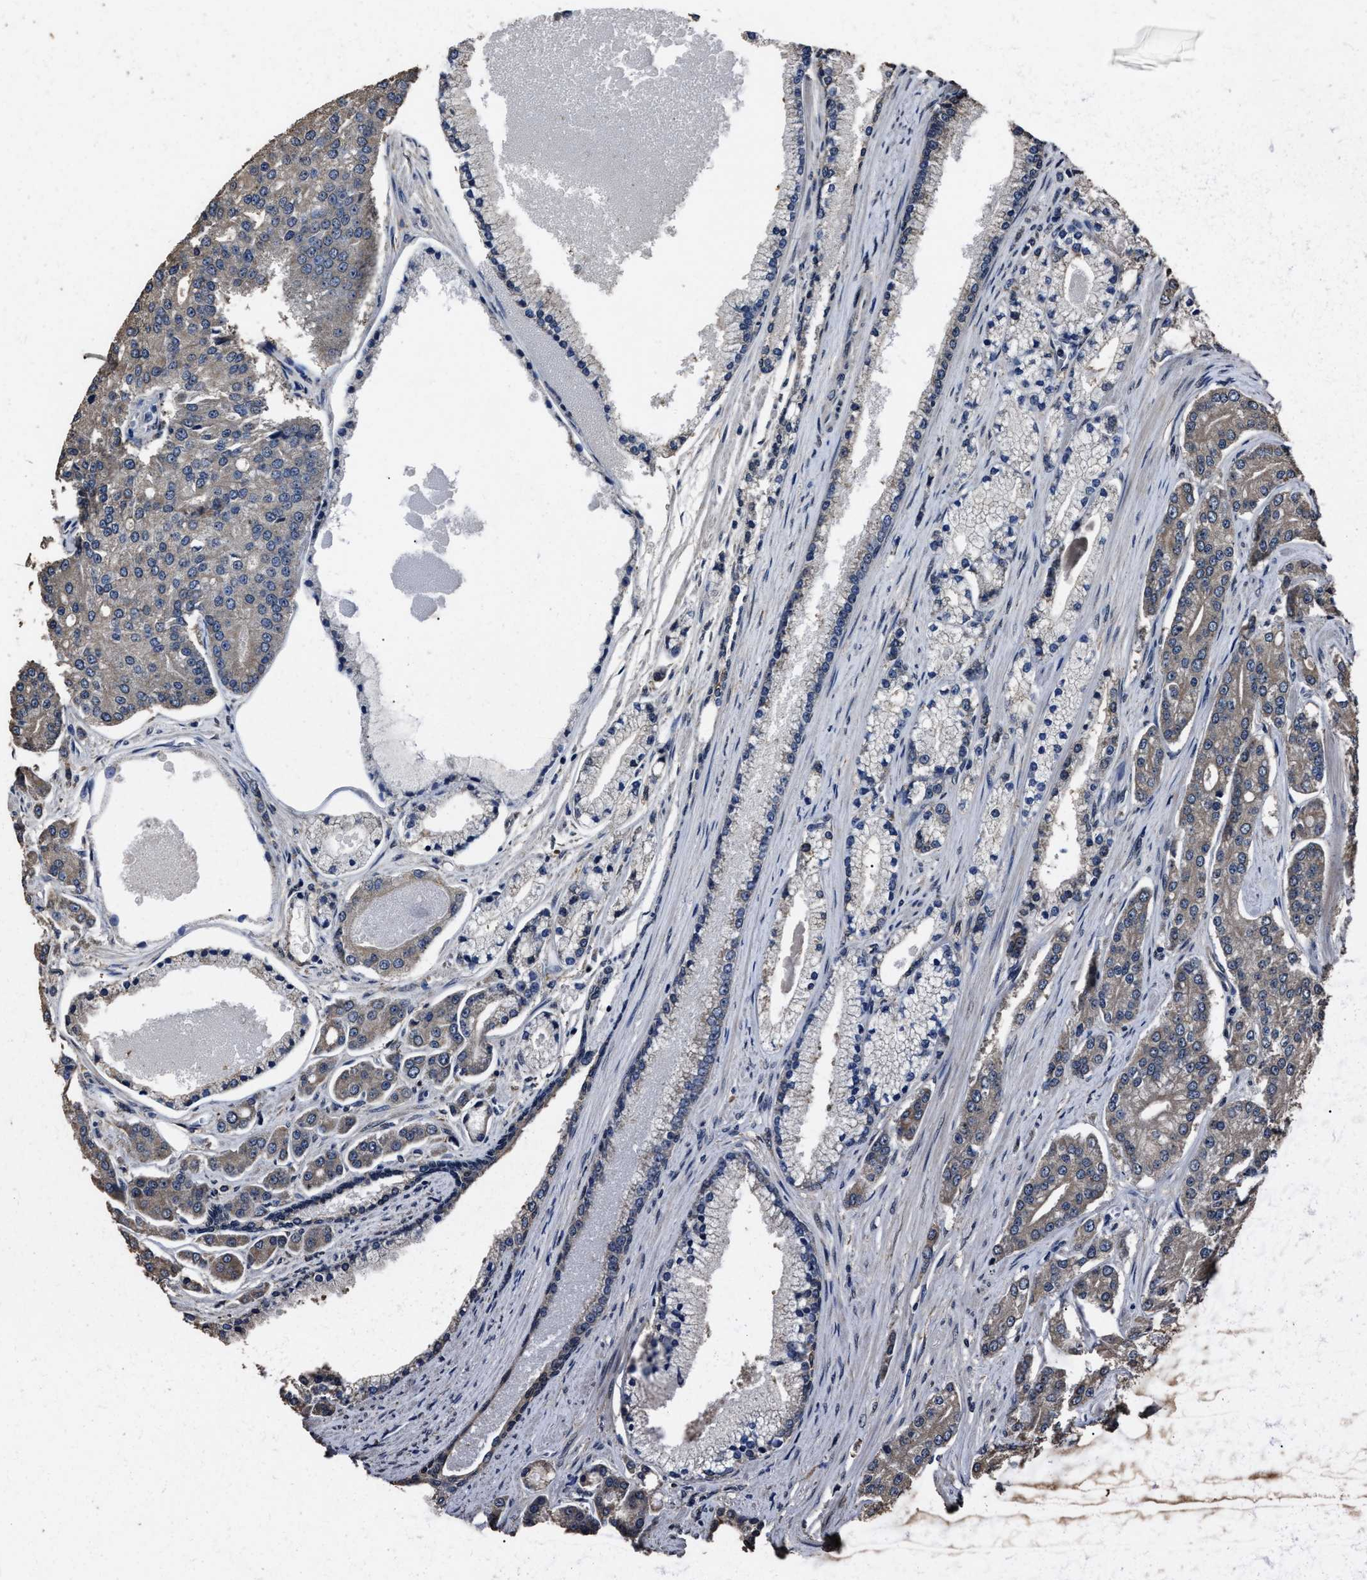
{"staining": {"intensity": "weak", "quantity": "25%-75%", "location": "cytoplasmic/membranous"}, "tissue": "prostate cancer", "cell_type": "Tumor cells", "image_type": "cancer", "snomed": [{"axis": "morphology", "description": "Adenocarcinoma, High grade"}, {"axis": "topography", "description": "Prostate"}], "caption": "DAB immunohistochemical staining of human prostate cancer reveals weak cytoplasmic/membranous protein positivity in about 25%-75% of tumor cells.", "gene": "RSBN1L", "patient": {"sex": "male", "age": 71}}